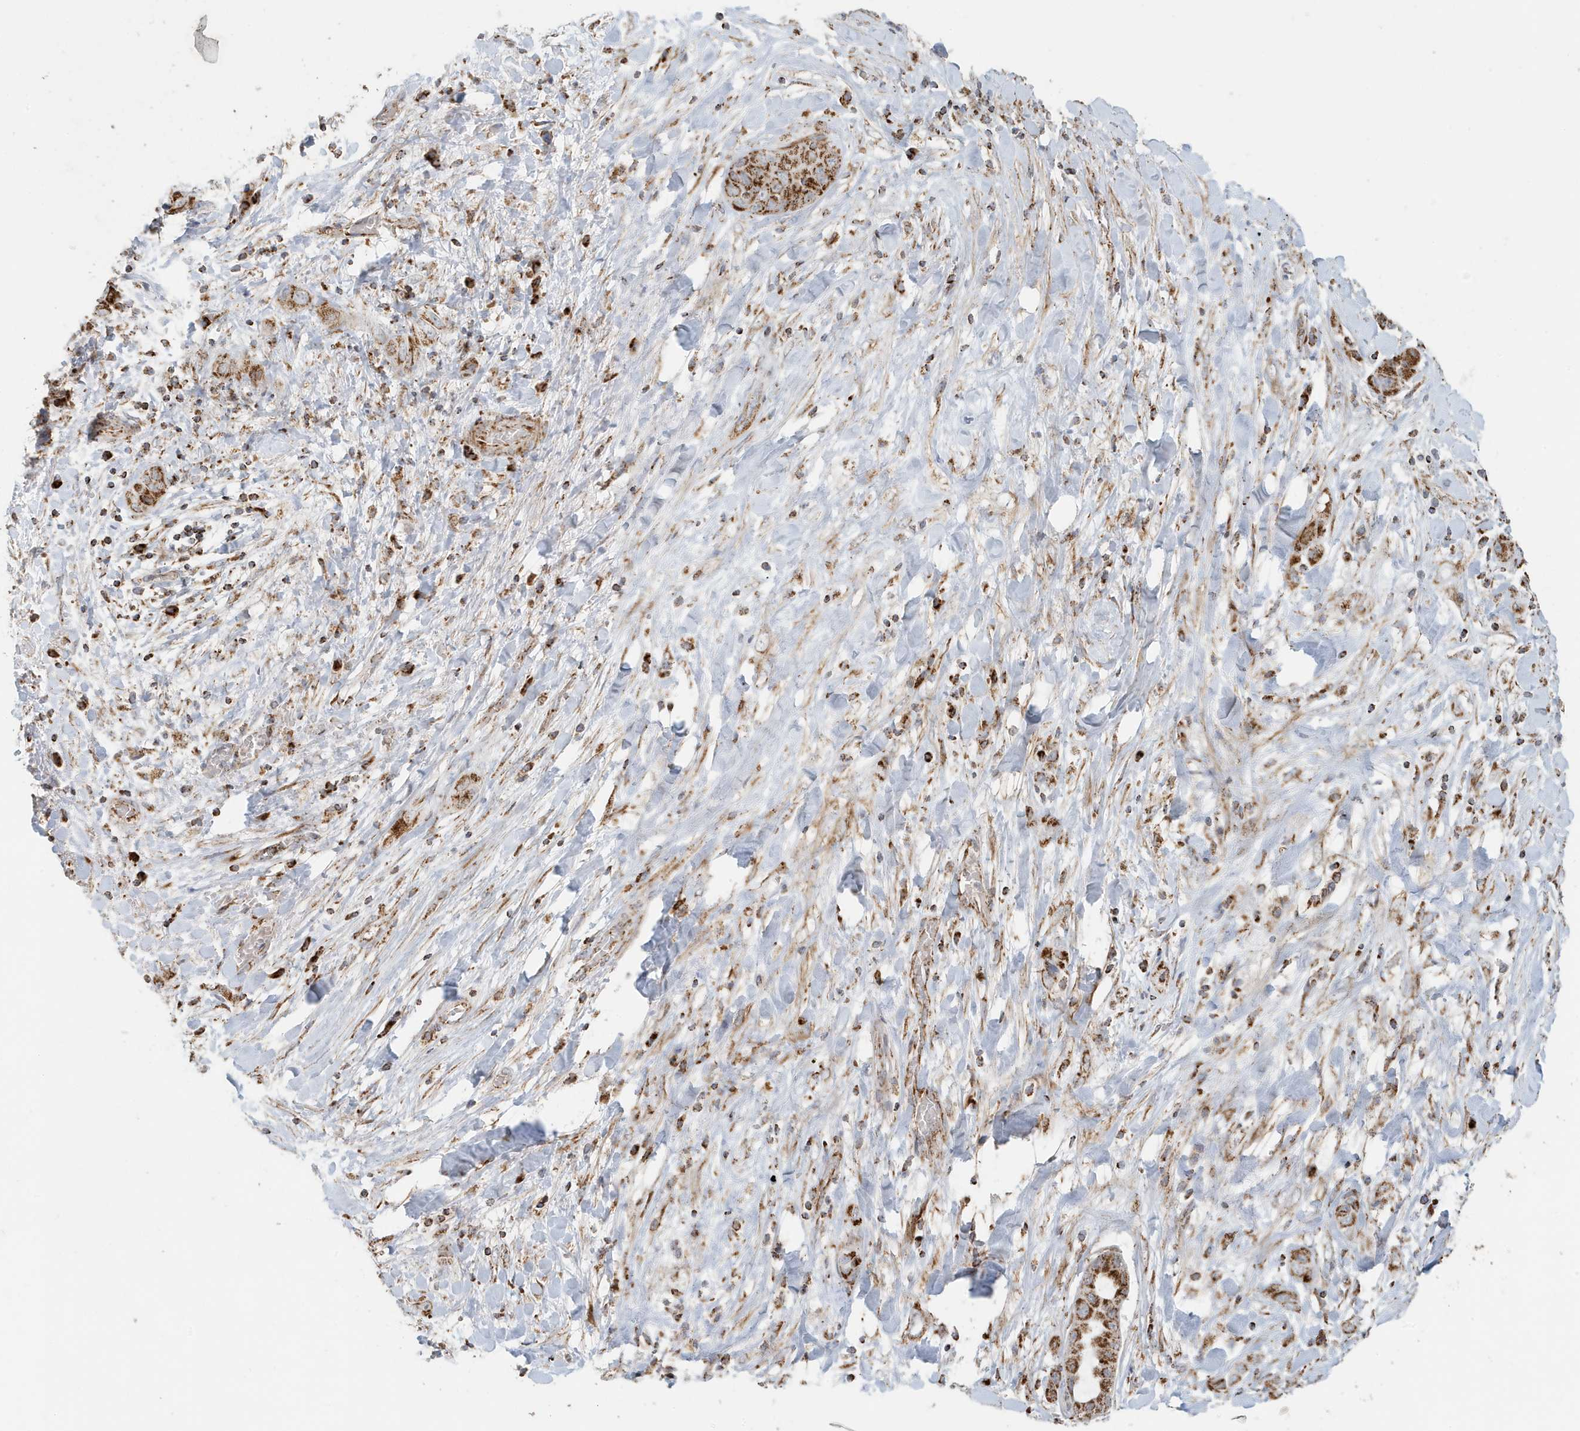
{"staining": {"intensity": "strong", "quantity": ">75%", "location": "cytoplasmic/membranous"}, "tissue": "liver cancer", "cell_type": "Tumor cells", "image_type": "cancer", "snomed": [{"axis": "morphology", "description": "Cholangiocarcinoma"}, {"axis": "topography", "description": "Liver"}], "caption": "Strong cytoplasmic/membranous expression for a protein is seen in about >75% of tumor cells of liver cancer using IHC.", "gene": "MAN1A1", "patient": {"sex": "female", "age": 52}}